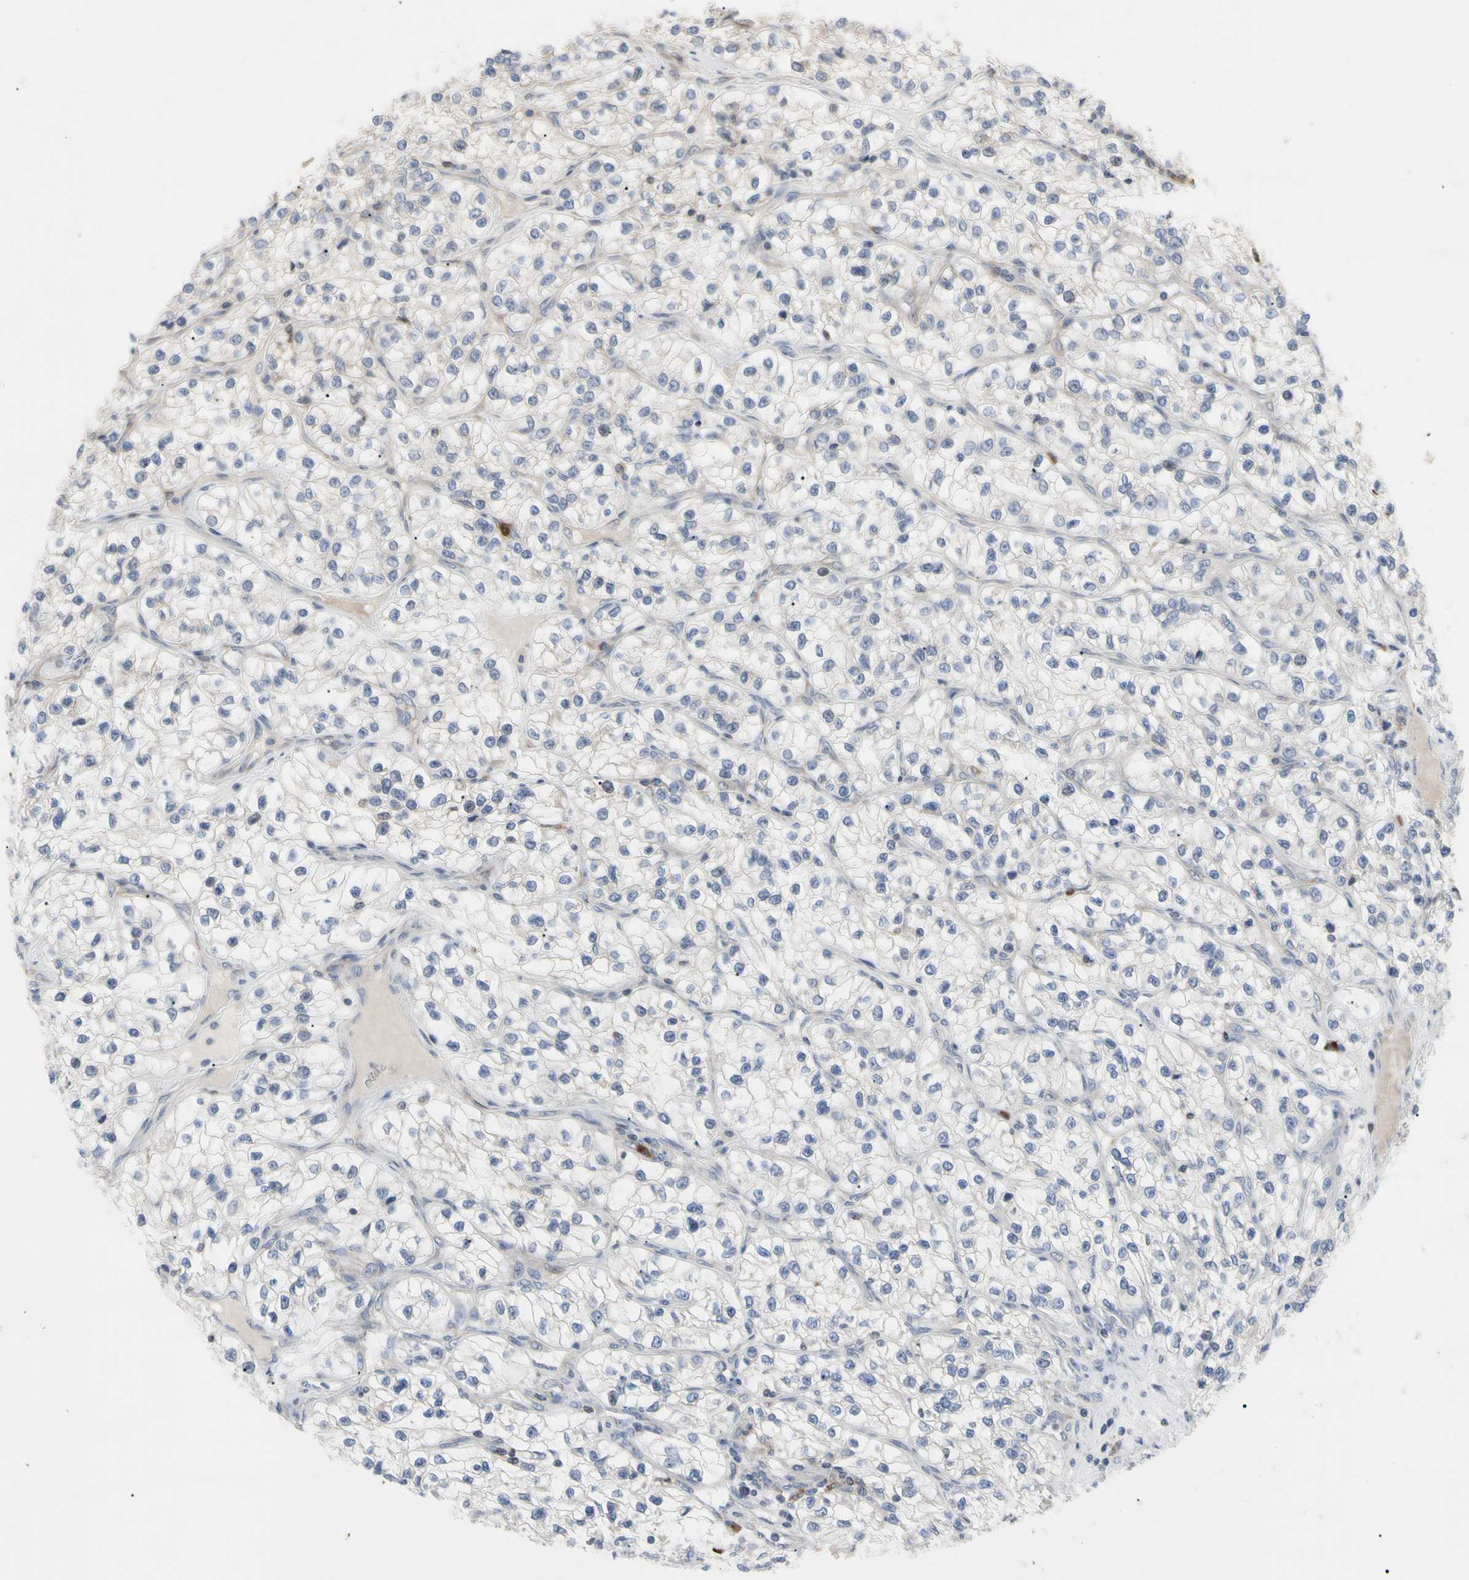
{"staining": {"intensity": "weak", "quantity": "<25%", "location": "cytoplasmic/membranous"}, "tissue": "renal cancer", "cell_type": "Tumor cells", "image_type": "cancer", "snomed": [{"axis": "morphology", "description": "Adenocarcinoma, NOS"}, {"axis": "topography", "description": "Kidney"}], "caption": "This histopathology image is of renal adenocarcinoma stained with immunohistochemistry to label a protein in brown with the nuclei are counter-stained blue. There is no expression in tumor cells.", "gene": "MCL1", "patient": {"sex": "female", "age": 57}}